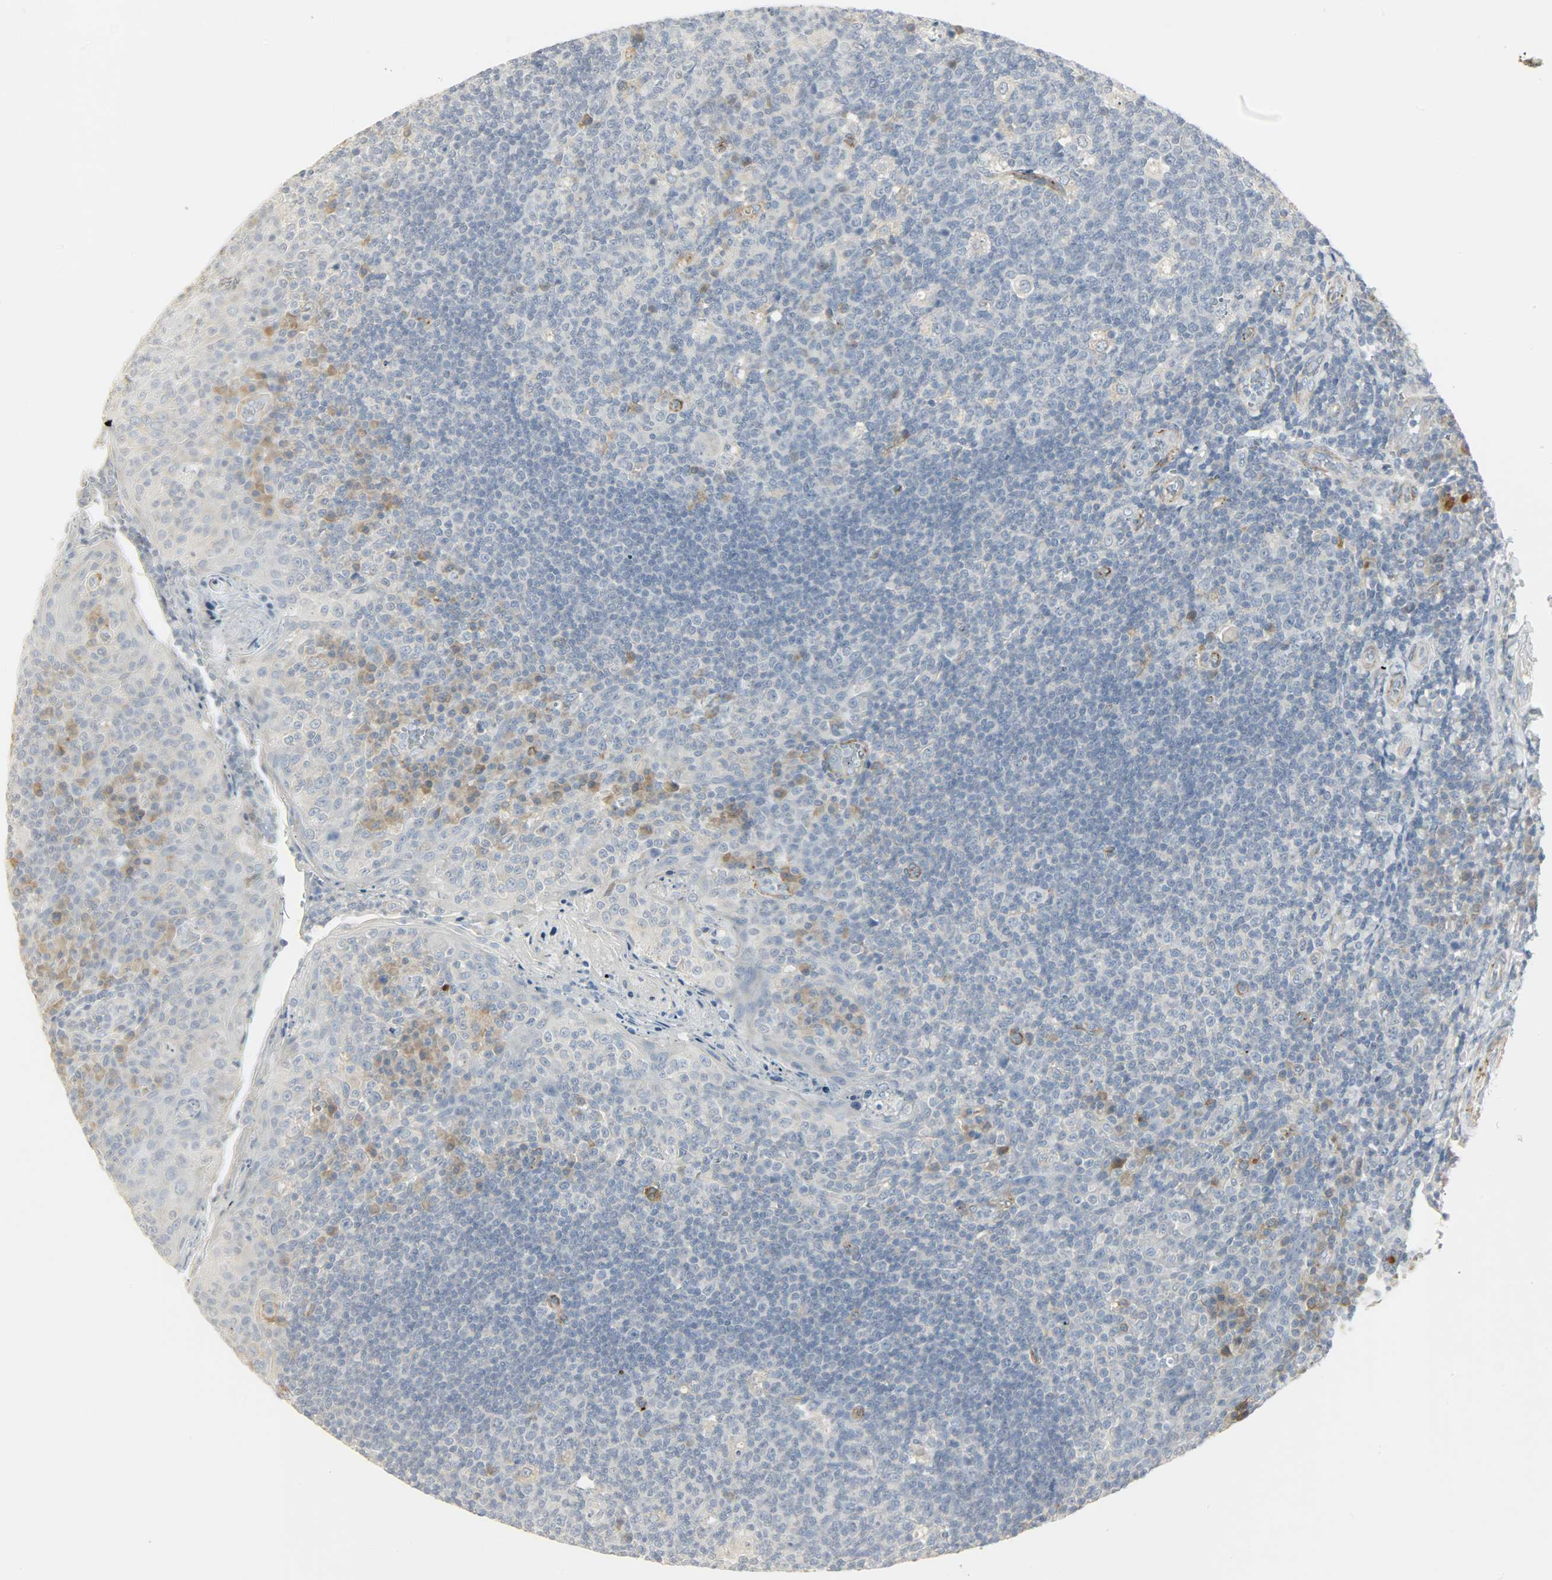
{"staining": {"intensity": "weak", "quantity": "<25%", "location": "cytoplasmic/membranous"}, "tissue": "tonsil", "cell_type": "Germinal center cells", "image_type": "normal", "snomed": [{"axis": "morphology", "description": "Normal tissue, NOS"}, {"axis": "topography", "description": "Tonsil"}], "caption": "The photomicrograph displays no staining of germinal center cells in benign tonsil.", "gene": "ENPEP", "patient": {"sex": "male", "age": 17}}